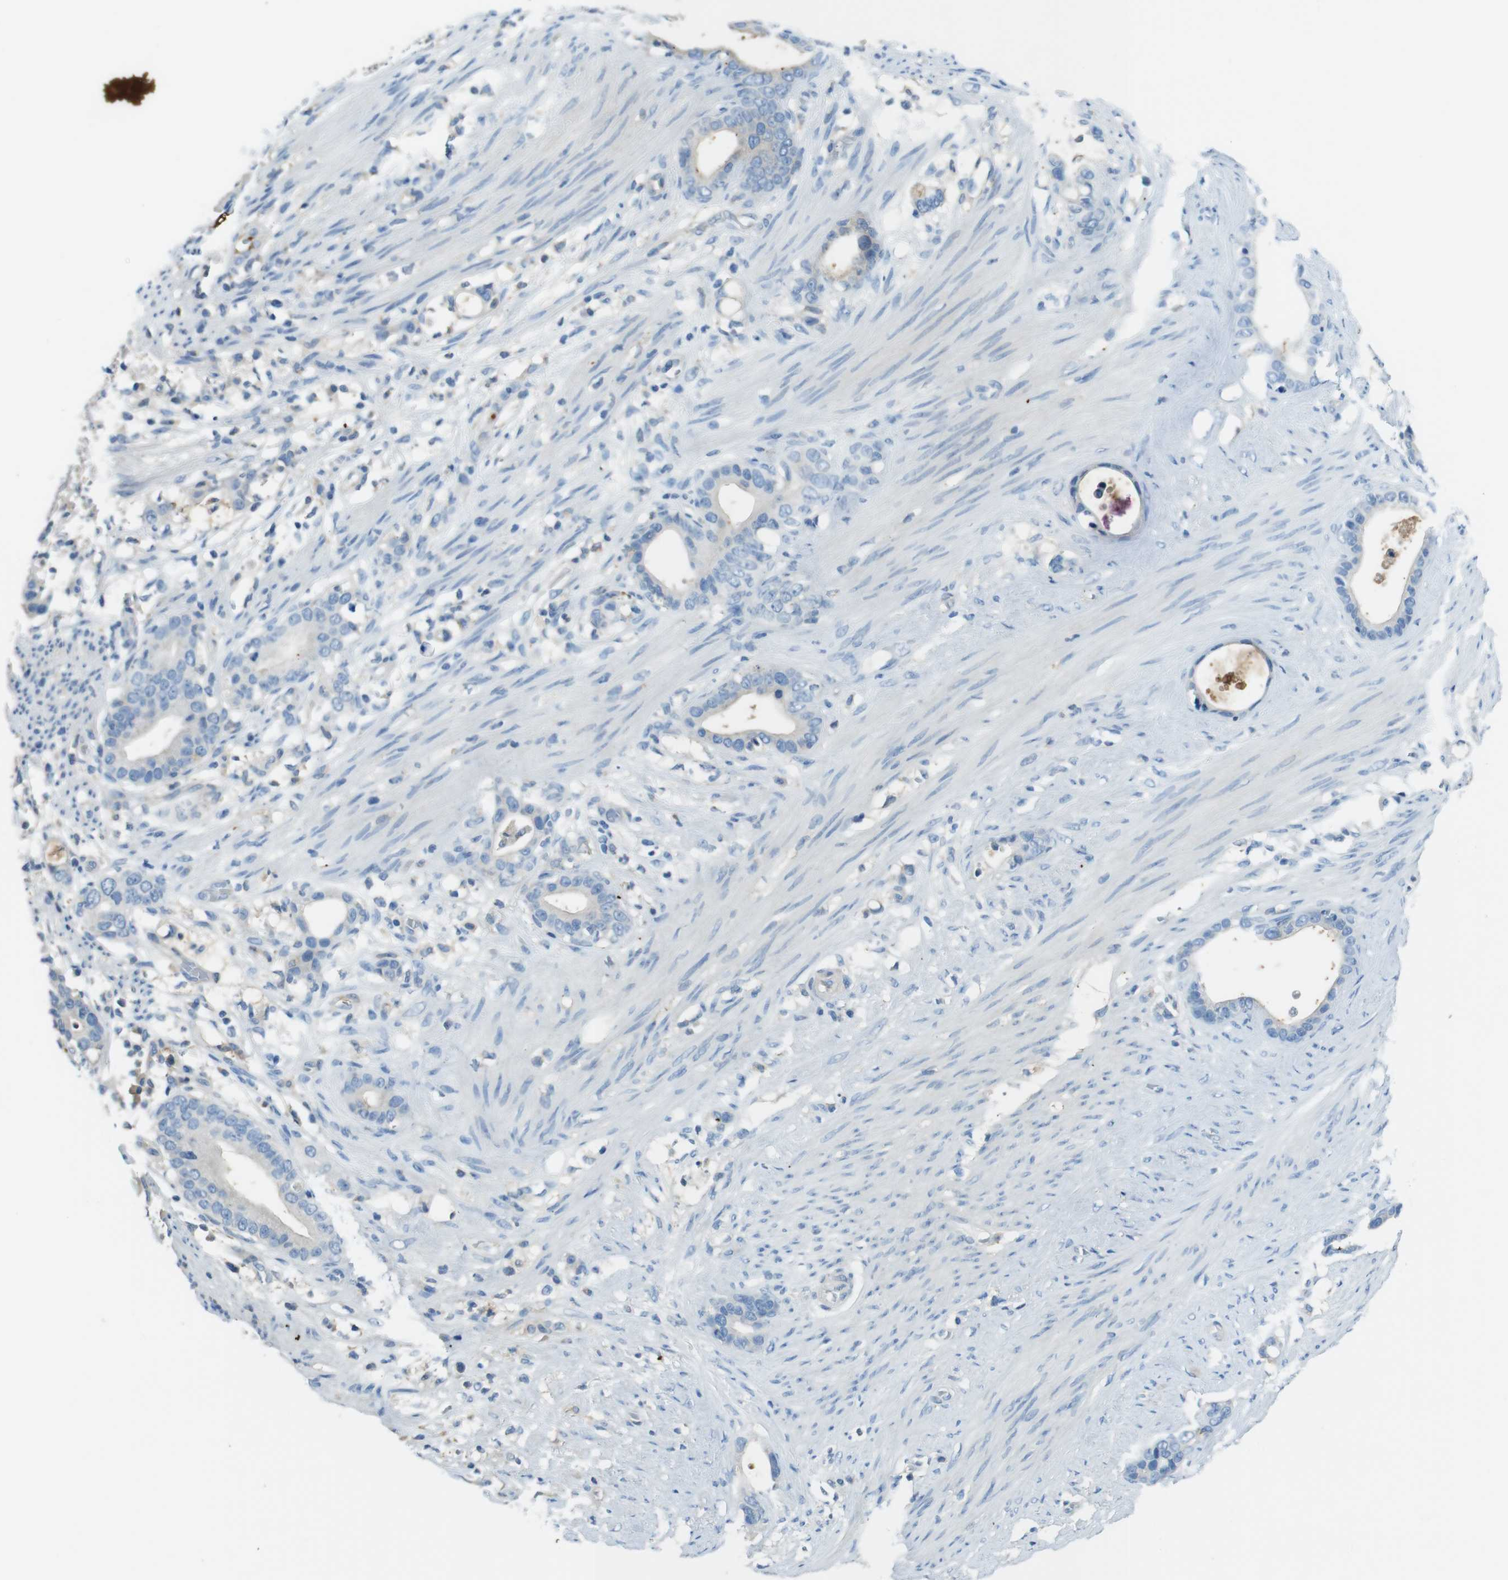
{"staining": {"intensity": "negative", "quantity": "none", "location": "none"}, "tissue": "stomach cancer", "cell_type": "Tumor cells", "image_type": "cancer", "snomed": [{"axis": "morphology", "description": "Adenocarcinoma, NOS"}, {"axis": "topography", "description": "Stomach"}], "caption": "Tumor cells show no significant protein staining in adenocarcinoma (stomach). The staining is performed using DAB (3,3'-diaminobenzidine) brown chromogen with nuclei counter-stained in using hematoxylin.", "gene": "LTBP4", "patient": {"sex": "female", "age": 75}}